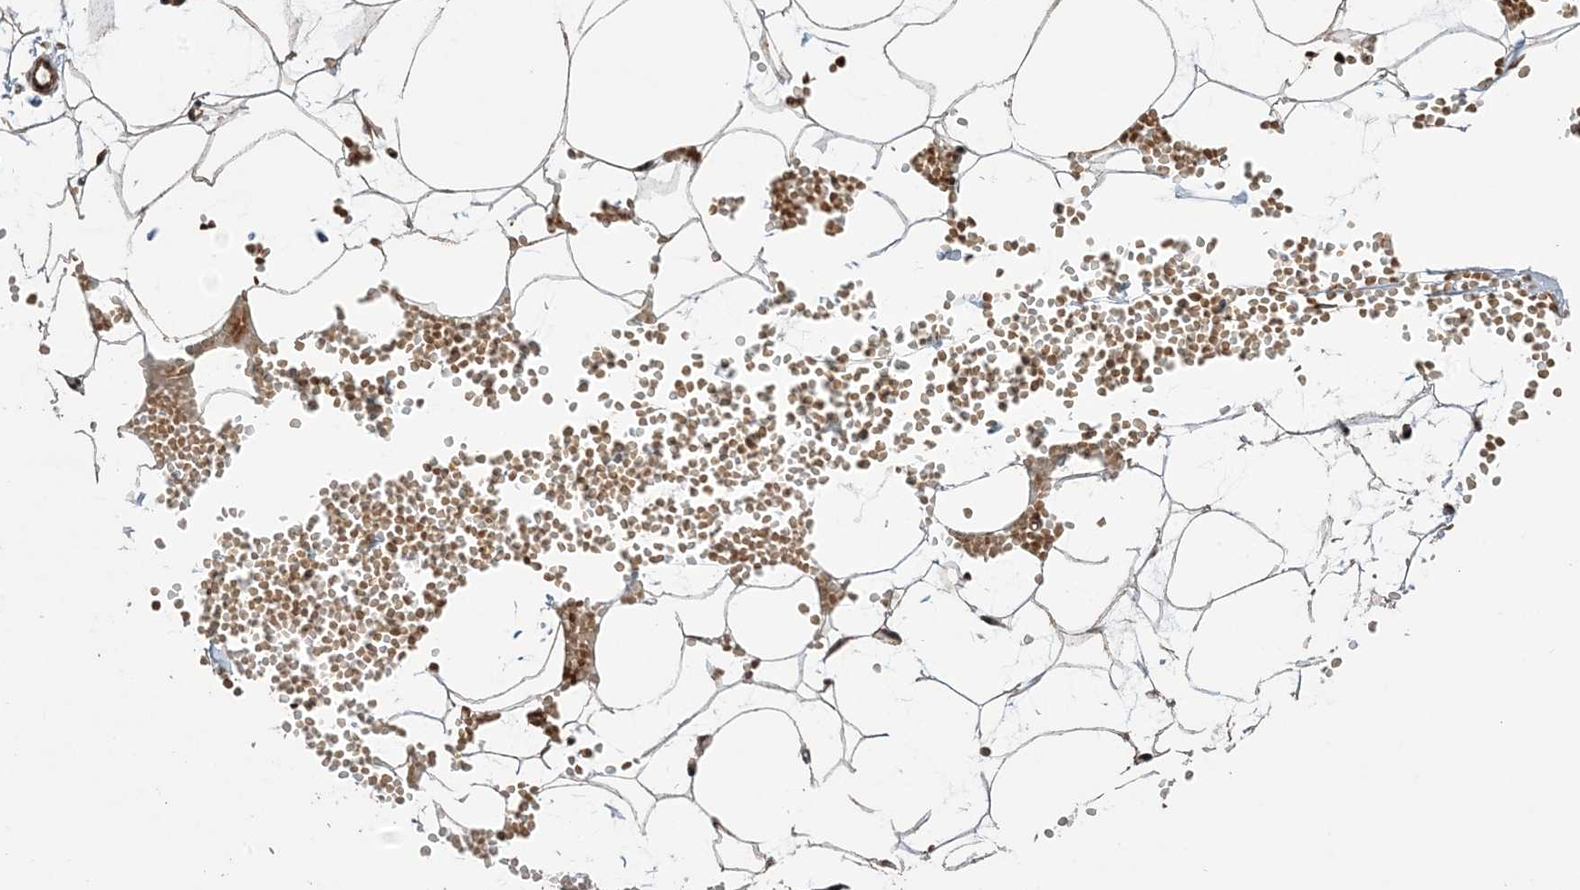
{"staining": {"intensity": "strong", "quantity": ">75%", "location": "cytoplasmic/membranous"}, "tissue": "adipose tissue", "cell_type": "Adipocytes", "image_type": "normal", "snomed": [{"axis": "morphology", "description": "Normal tissue, NOS"}, {"axis": "topography", "description": "Breast"}], "caption": "Strong cytoplasmic/membranous expression is appreciated in approximately >75% of adipocytes in benign adipose tissue.", "gene": "ZNF511", "patient": {"sex": "female", "age": 23}}